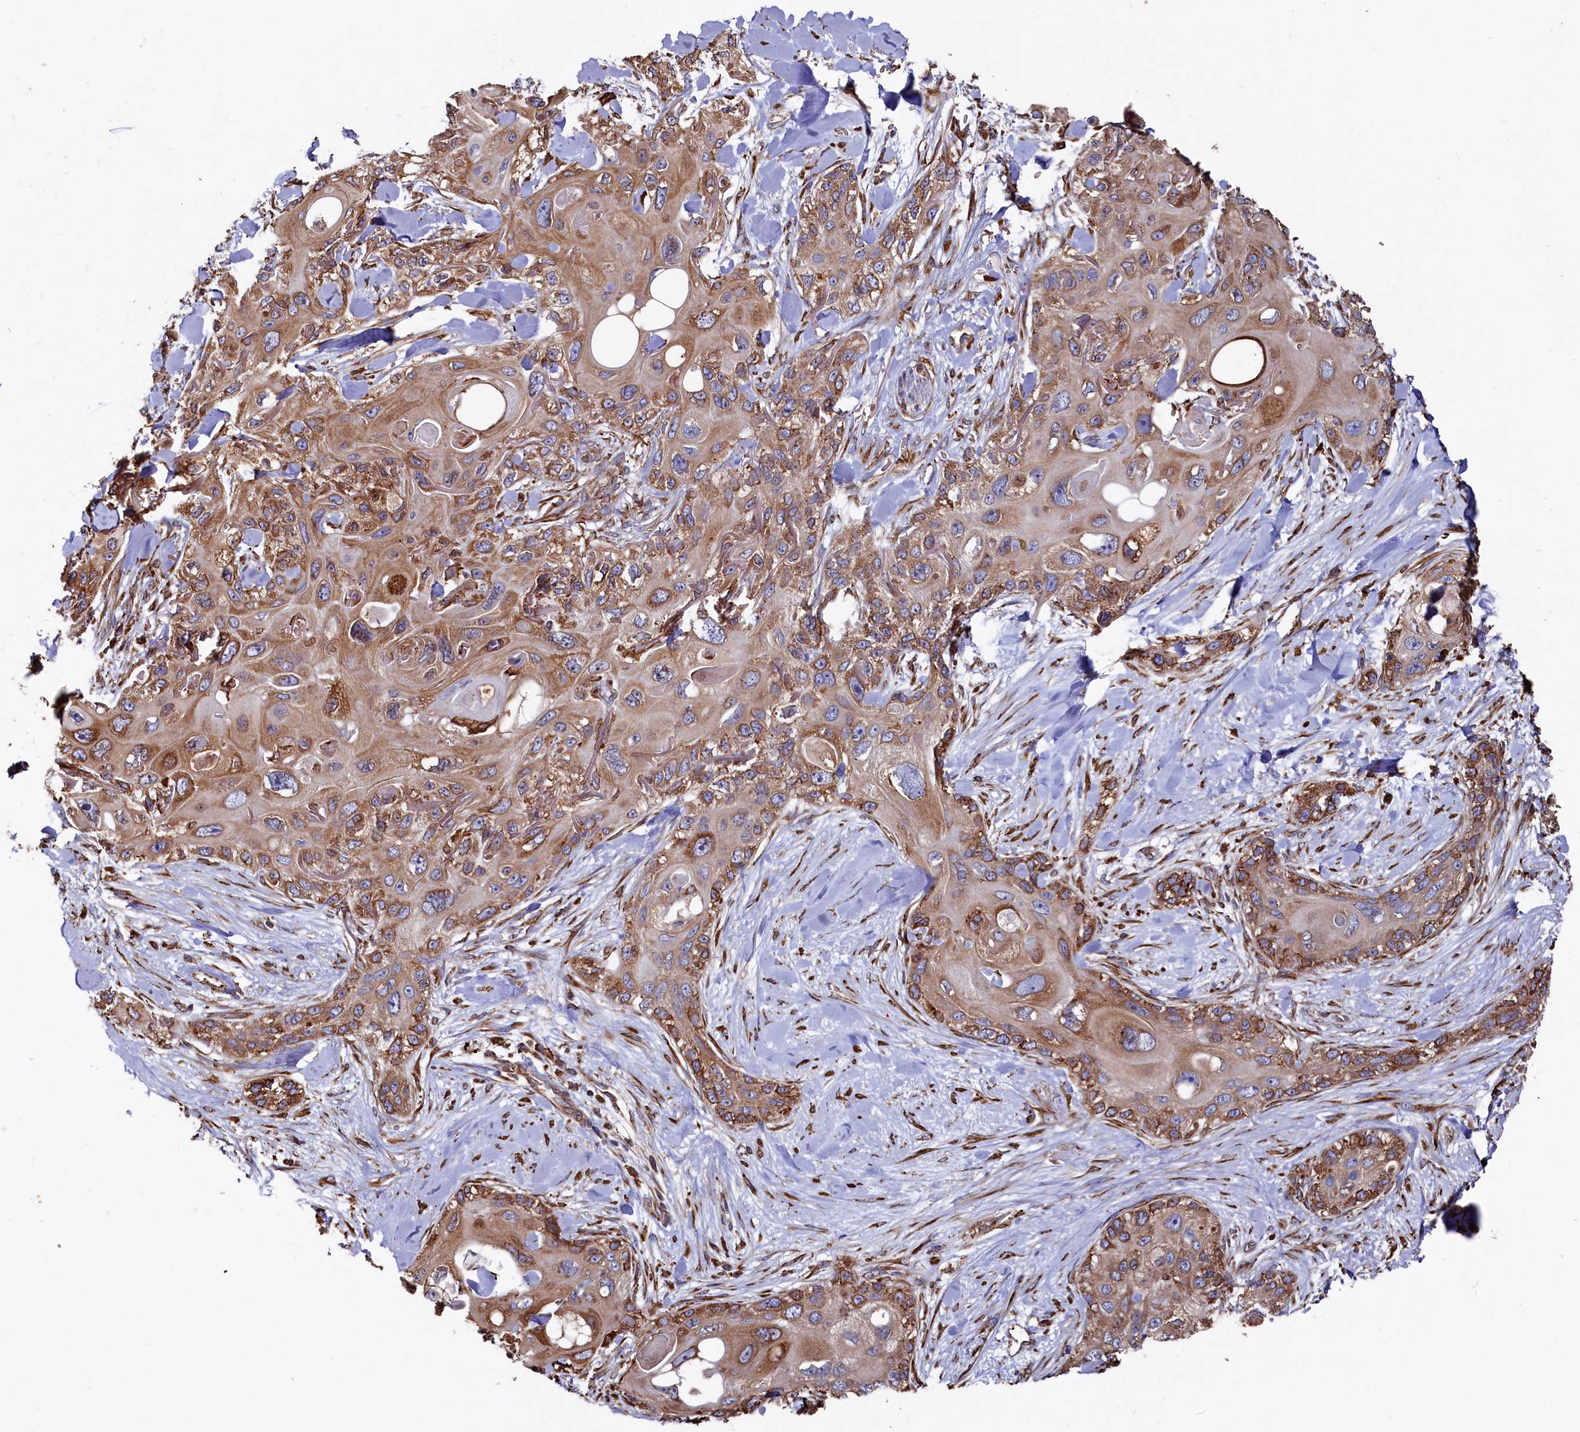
{"staining": {"intensity": "moderate", "quantity": ">75%", "location": "cytoplasmic/membranous"}, "tissue": "skin cancer", "cell_type": "Tumor cells", "image_type": "cancer", "snomed": [{"axis": "morphology", "description": "Normal tissue, NOS"}, {"axis": "morphology", "description": "Squamous cell carcinoma, NOS"}, {"axis": "topography", "description": "Skin"}], "caption": "Immunohistochemistry micrograph of neoplastic tissue: human skin cancer stained using immunohistochemistry (IHC) exhibits medium levels of moderate protein expression localized specifically in the cytoplasmic/membranous of tumor cells, appearing as a cytoplasmic/membranous brown color.", "gene": "NEURL1B", "patient": {"sex": "male", "age": 72}}